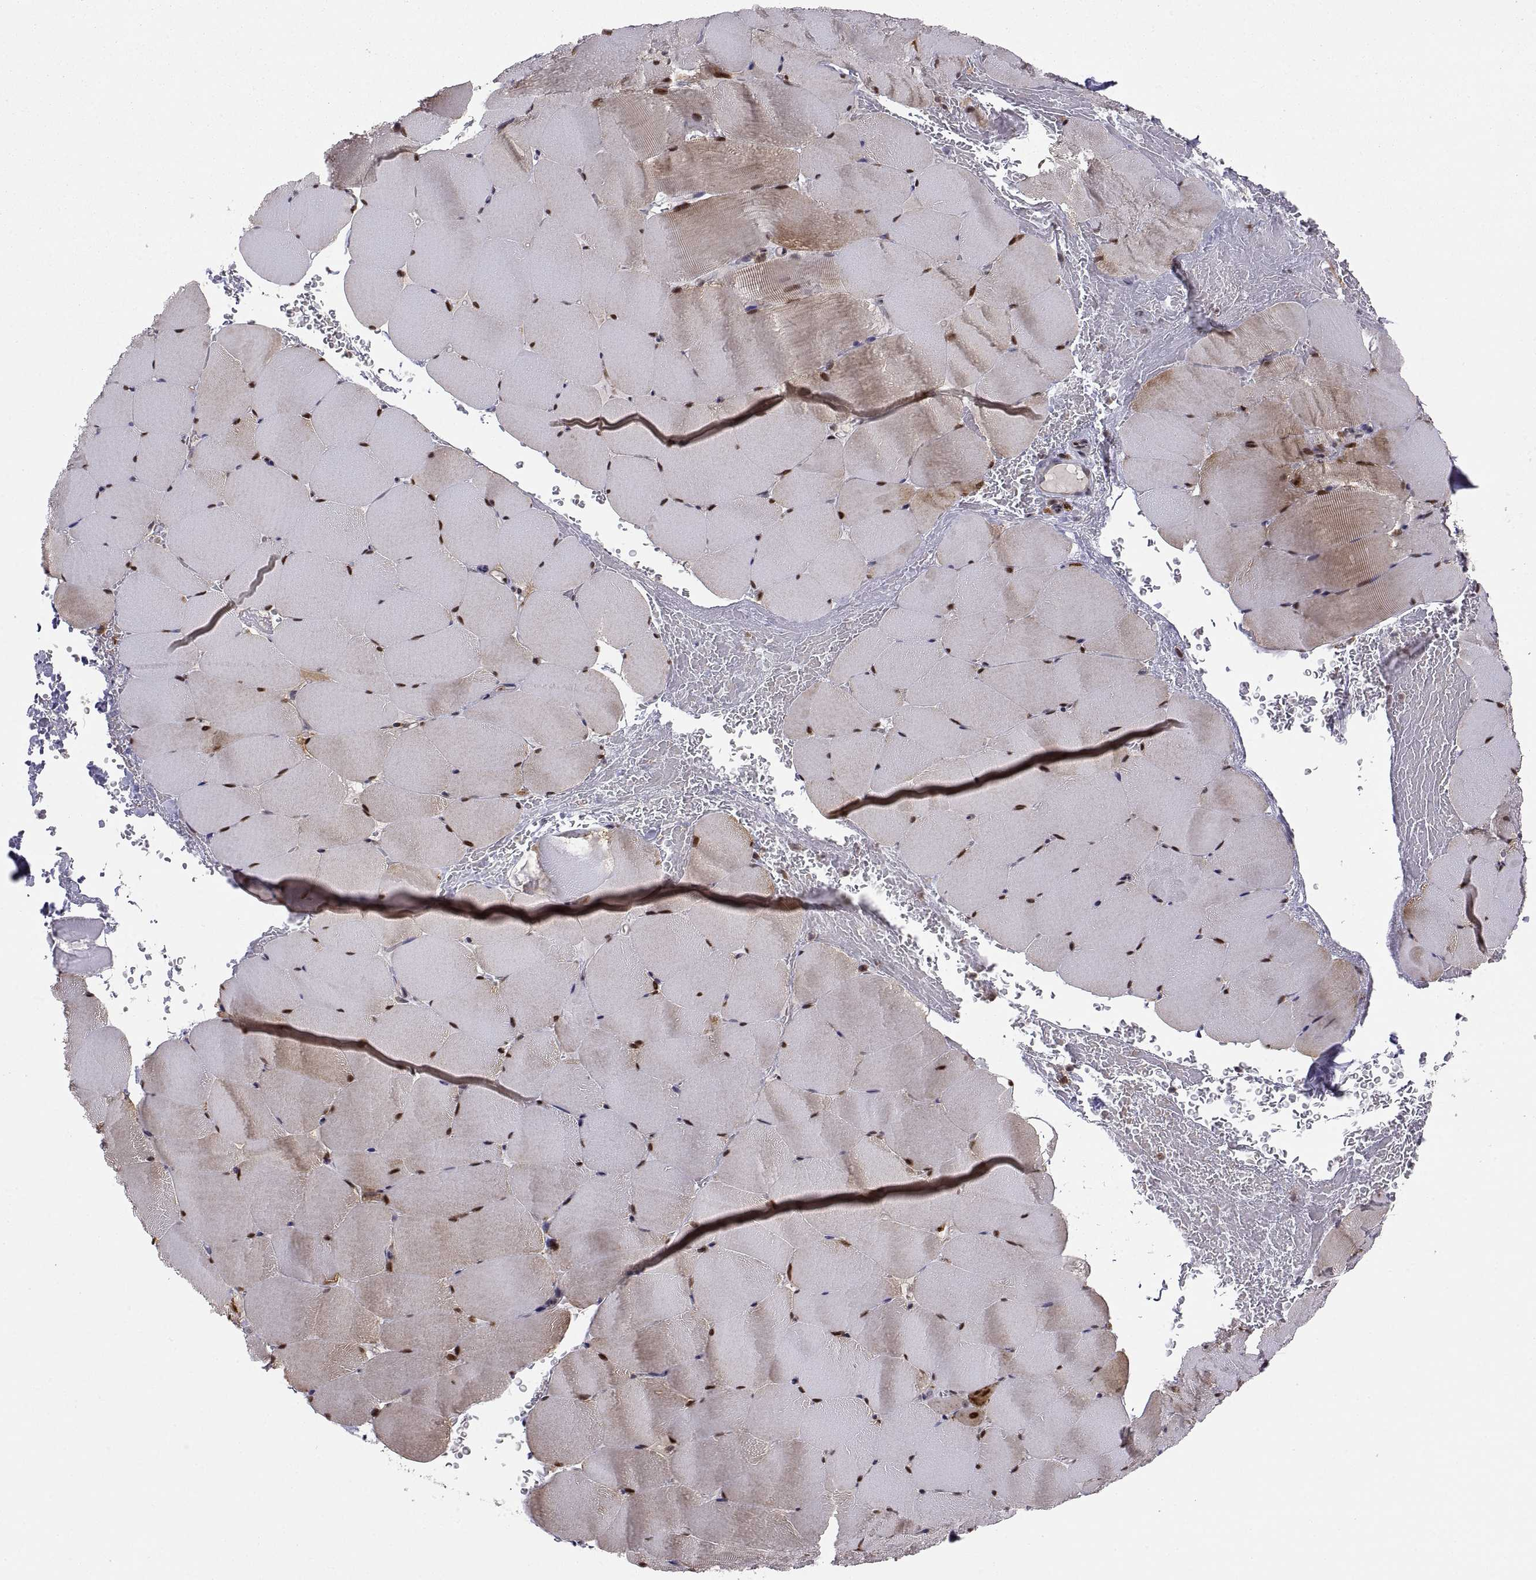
{"staining": {"intensity": "moderate", "quantity": ">75%", "location": "nuclear"}, "tissue": "skeletal muscle", "cell_type": "Myocytes", "image_type": "normal", "snomed": [{"axis": "morphology", "description": "Normal tissue, NOS"}, {"axis": "topography", "description": "Skeletal muscle"}], "caption": "A histopathology image of skeletal muscle stained for a protein displays moderate nuclear brown staining in myocytes.", "gene": "PSMC2", "patient": {"sex": "female", "age": 37}}